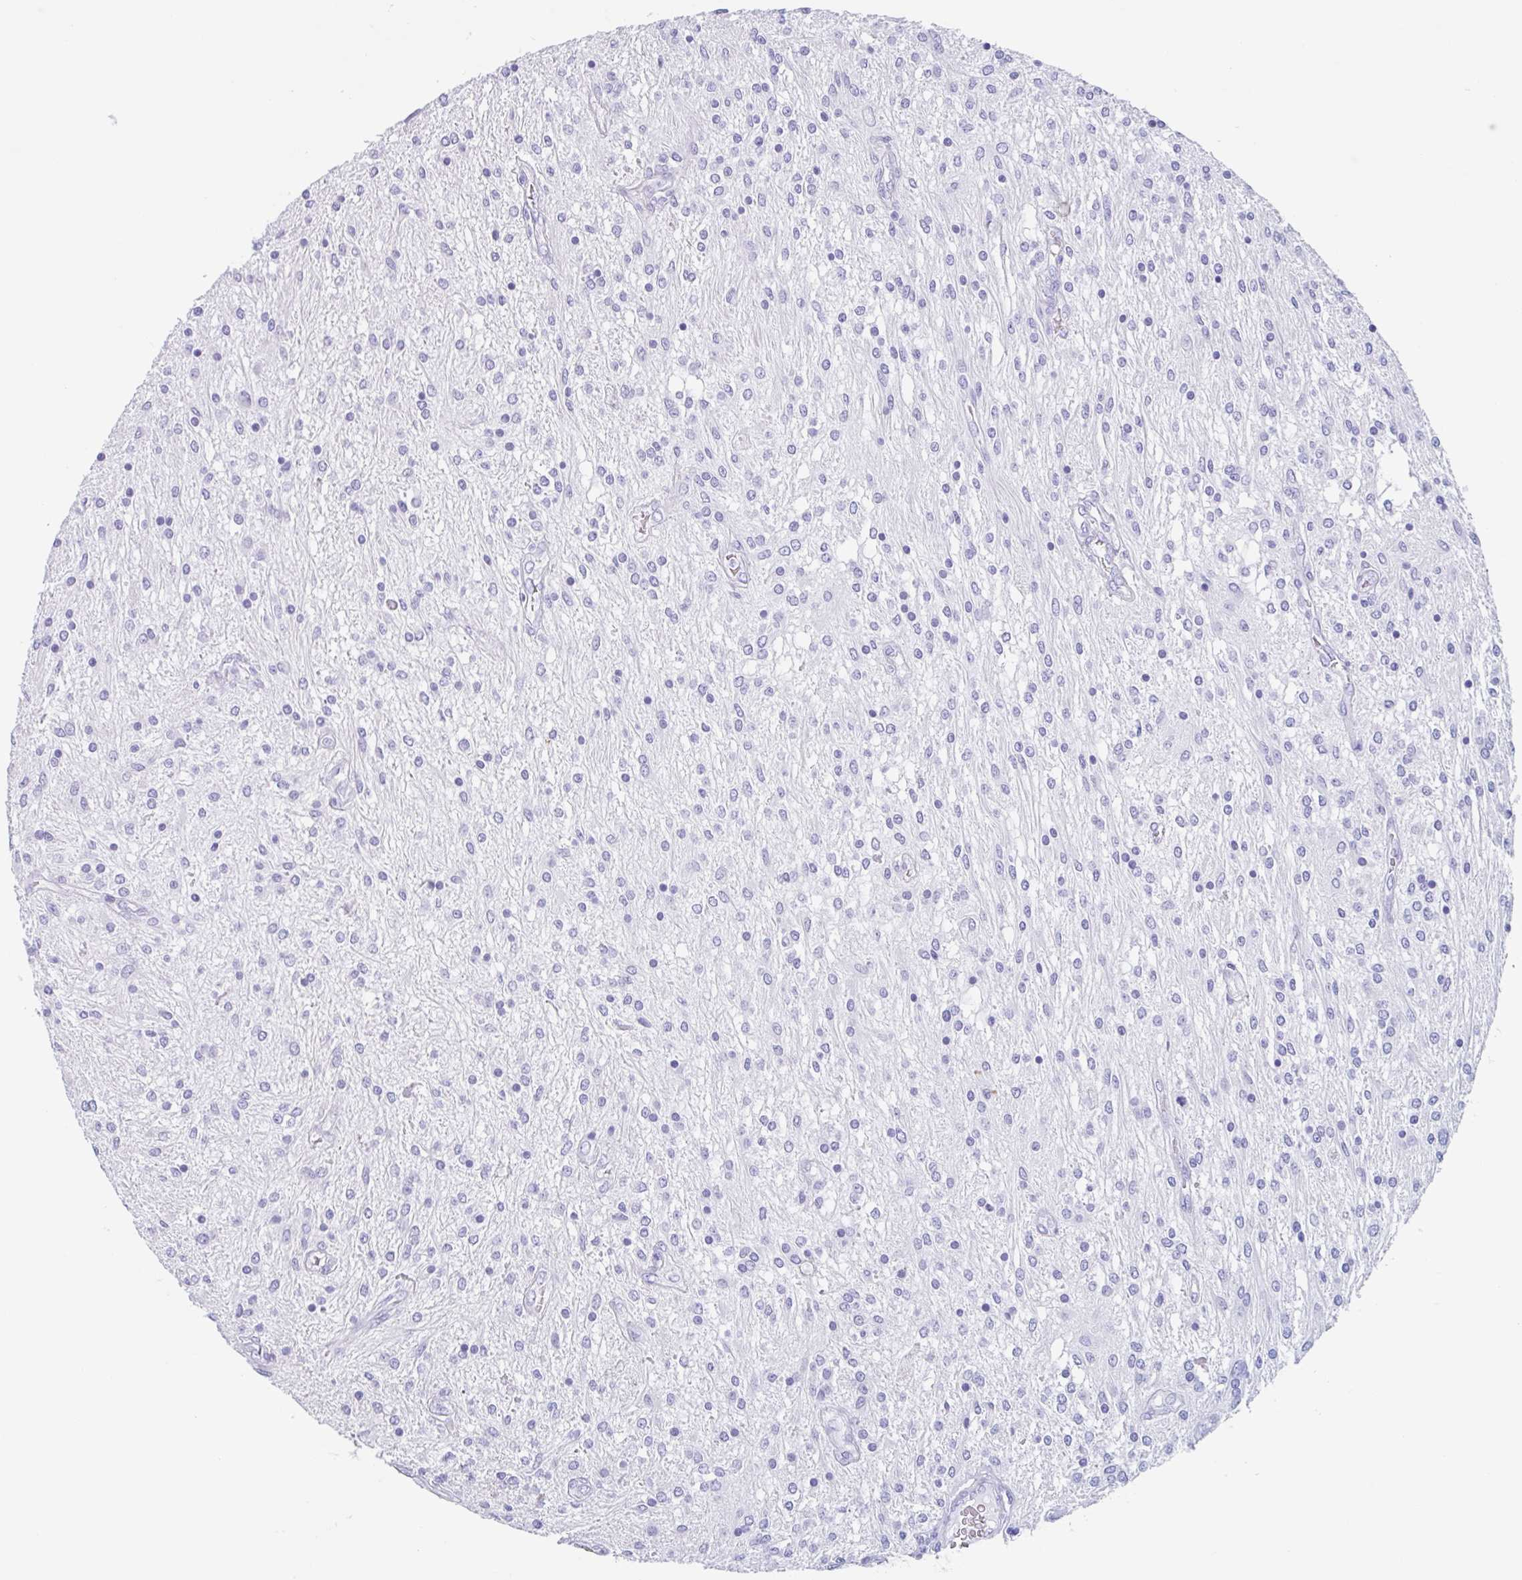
{"staining": {"intensity": "negative", "quantity": "none", "location": "none"}, "tissue": "glioma", "cell_type": "Tumor cells", "image_type": "cancer", "snomed": [{"axis": "morphology", "description": "Glioma, malignant, Low grade"}, {"axis": "topography", "description": "Cerebellum"}], "caption": "The immunohistochemistry (IHC) photomicrograph has no significant positivity in tumor cells of low-grade glioma (malignant) tissue.", "gene": "CPTP", "patient": {"sex": "female", "age": 14}}